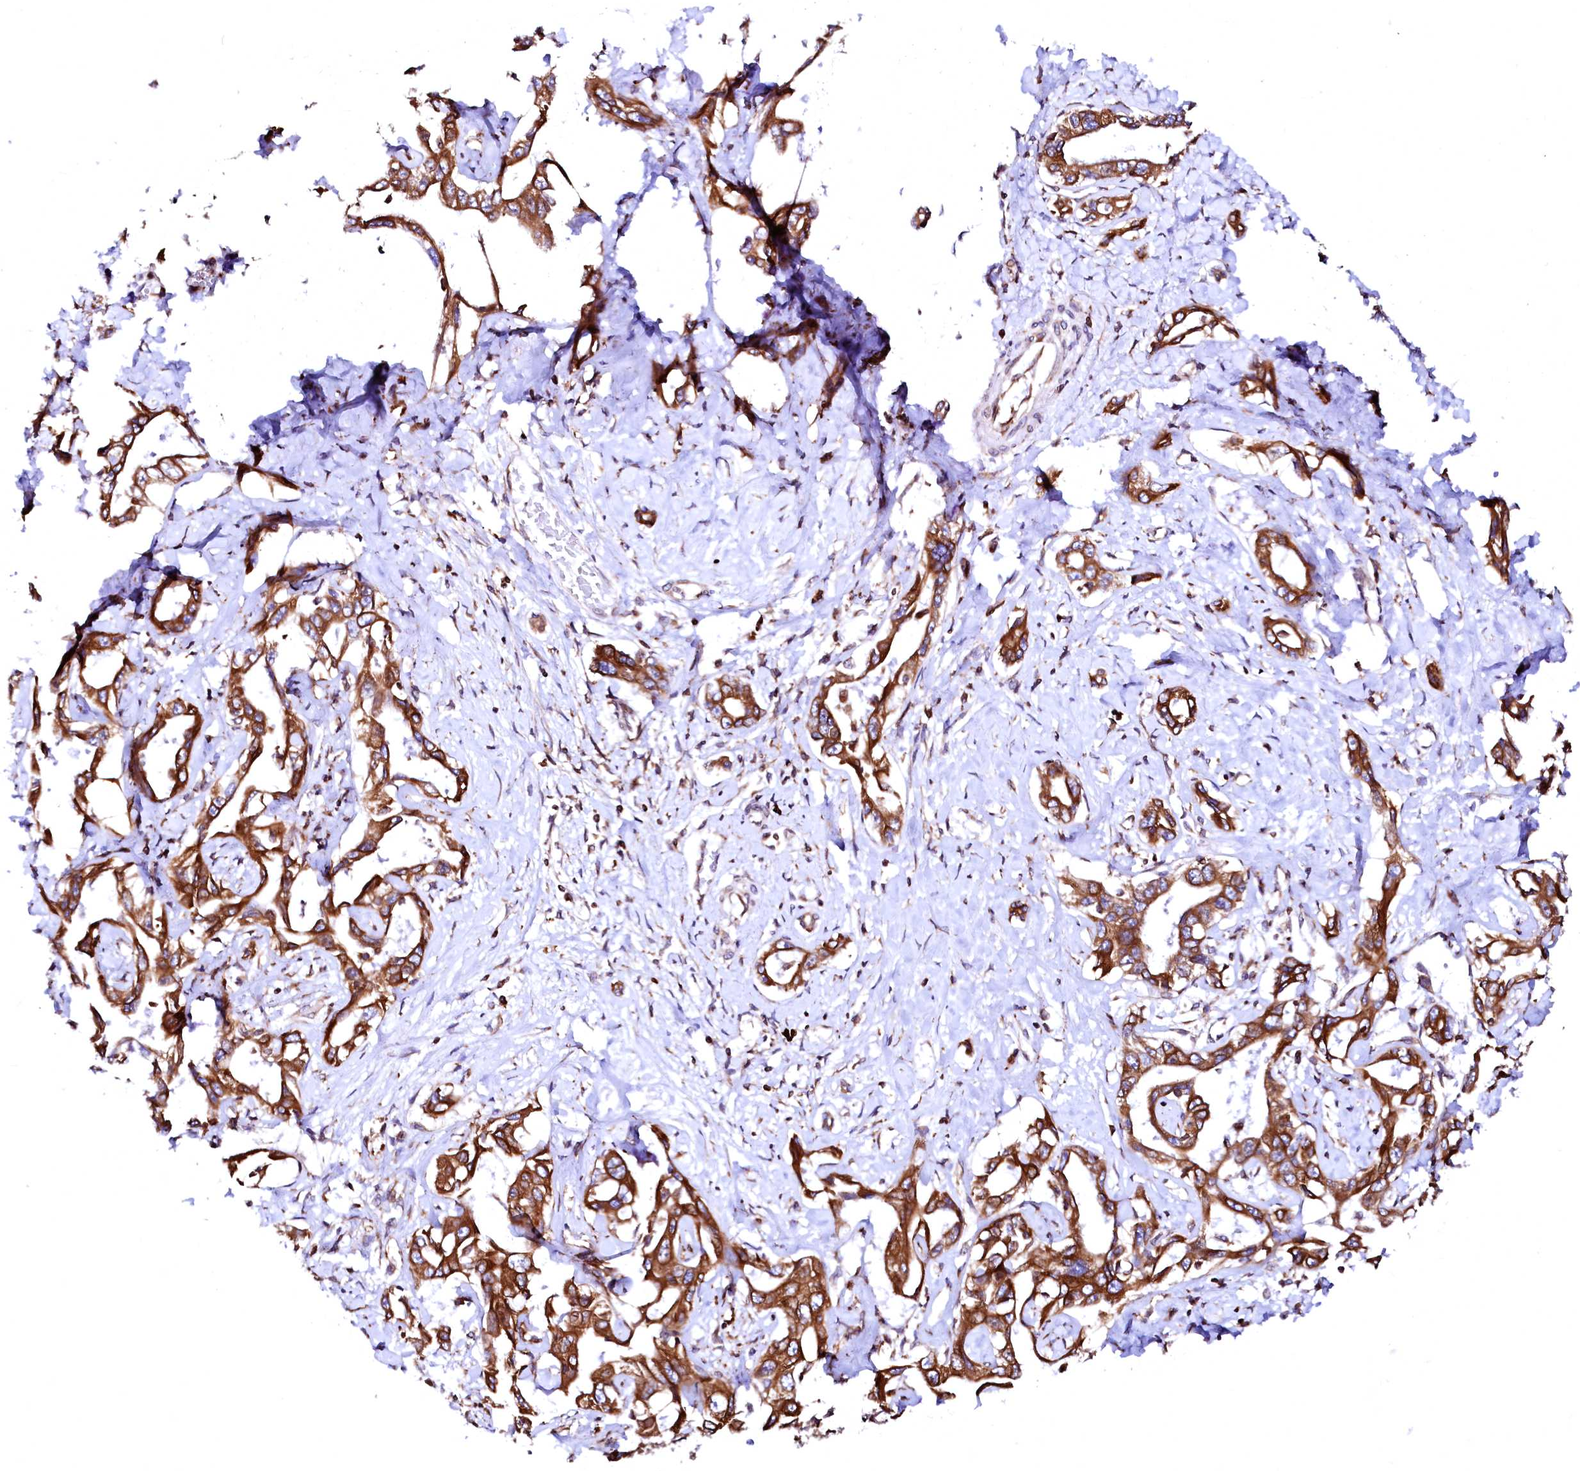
{"staining": {"intensity": "strong", "quantity": ">75%", "location": "cytoplasmic/membranous"}, "tissue": "liver cancer", "cell_type": "Tumor cells", "image_type": "cancer", "snomed": [{"axis": "morphology", "description": "Cholangiocarcinoma"}, {"axis": "topography", "description": "Liver"}], "caption": "A brown stain highlights strong cytoplasmic/membranous expression of a protein in human liver cholangiocarcinoma tumor cells.", "gene": "DERL1", "patient": {"sex": "male", "age": 59}}